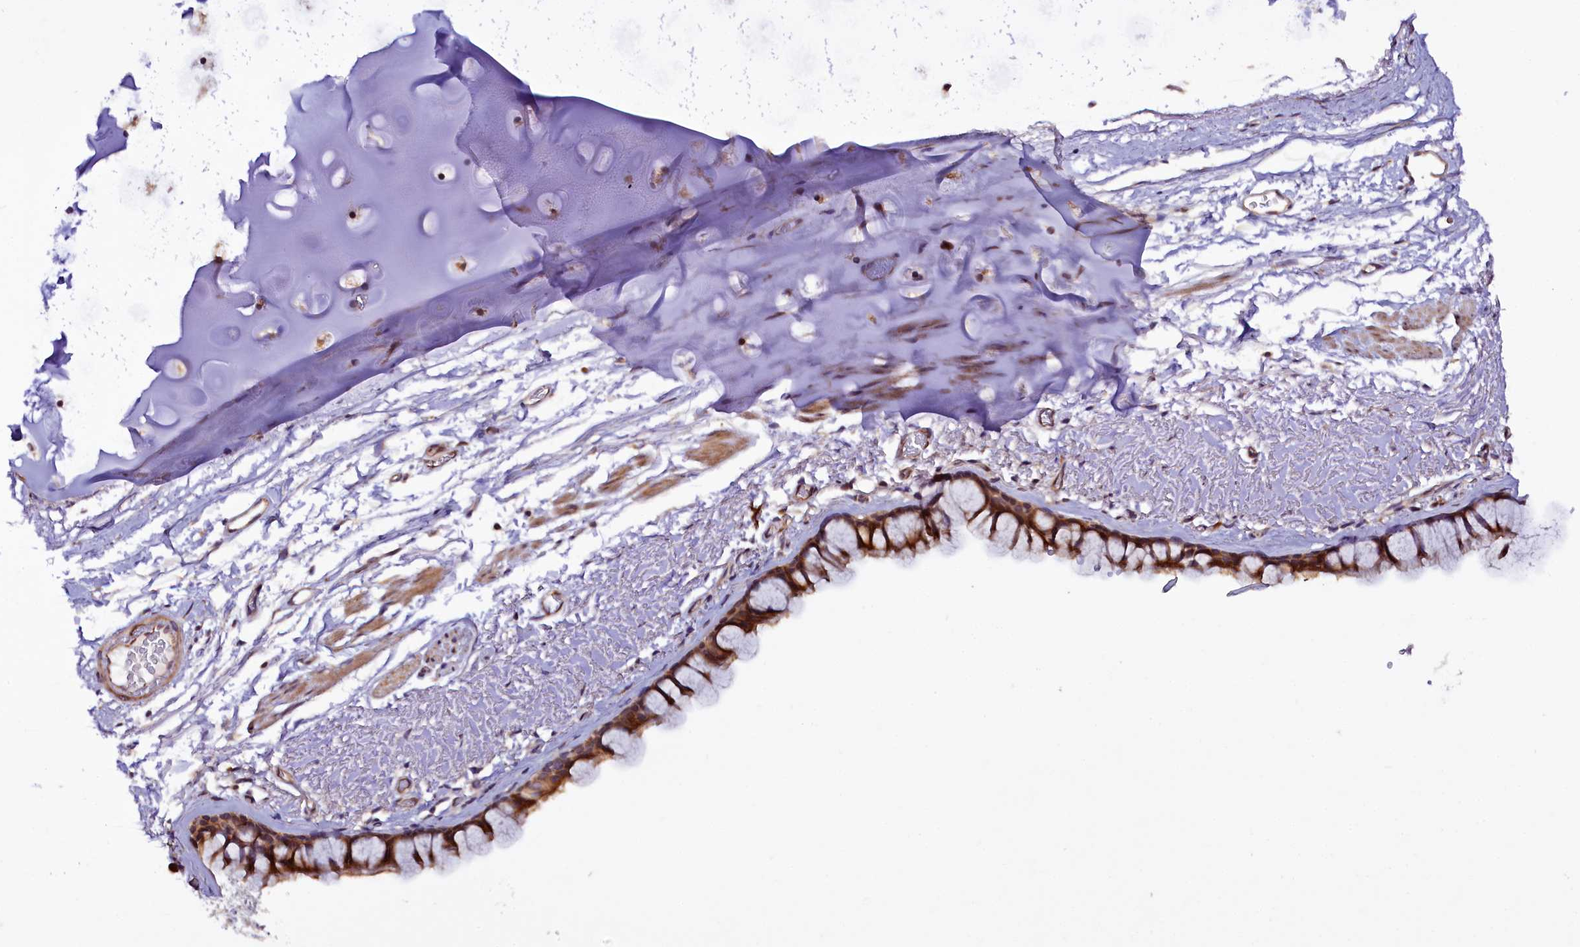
{"staining": {"intensity": "strong", "quantity": ">75%", "location": "cytoplasmic/membranous"}, "tissue": "bronchus", "cell_type": "Respiratory epithelial cells", "image_type": "normal", "snomed": [{"axis": "morphology", "description": "Normal tissue, NOS"}, {"axis": "topography", "description": "Bronchus"}], "caption": "Immunohistochemistry (IHC) staining of benign bronchus, which reveals high levels of strong cytoplasmic/membranous positivity in approximately >75% of respiratory epithelial cells indicating strong cytoplasmic/membranous protein positivity. The staining was performed using DAB (3,3'-diaminobenzidine) (brown) for protein detection and nuclei were counterstained in hematoxylin (blue).", "gene": "RPUSD2", "patient": {"sex": "male", "age": 65}}